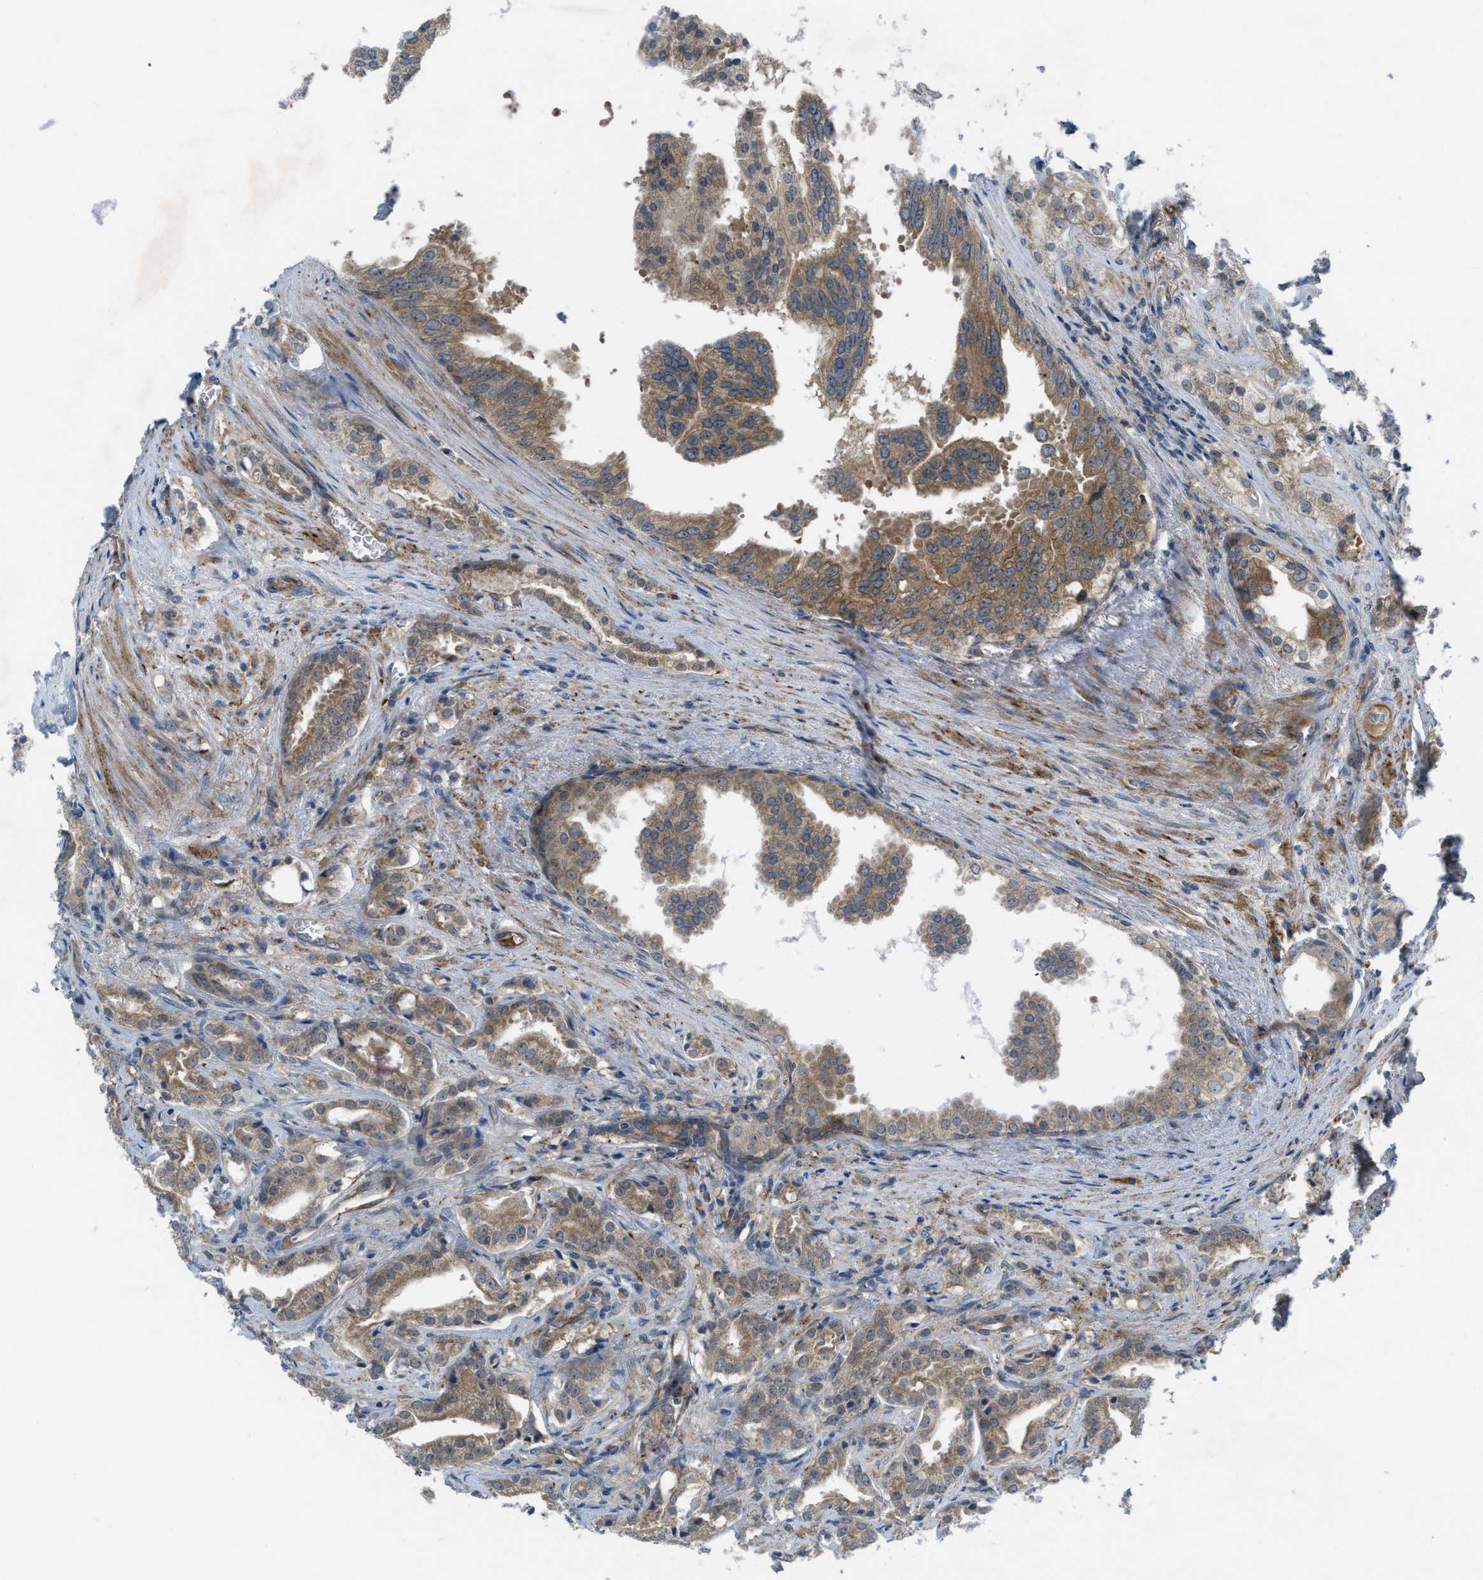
{"staining": {"intensity": "moderate", "quantity": ">75%", "location": "cytoplasmic/membranous"}, "tissue": "prostate cancer", "cell_type": "Tumor cells", "image_type": "cancer", "snomed": [{"axis": "morphology", "description": "Adenocarcinoma, High grade"}, {"axis": "topography", "description": "Prostate"}], "caption": "Prostate adenocarcinoma (high-grade) stained for a protein (brown) shows moderate cytoplasmic/membranous positive expression in about >75% of tumor cells.", "gene": "BAZ2B", "patient": {"sex": "male", "age": 64}}